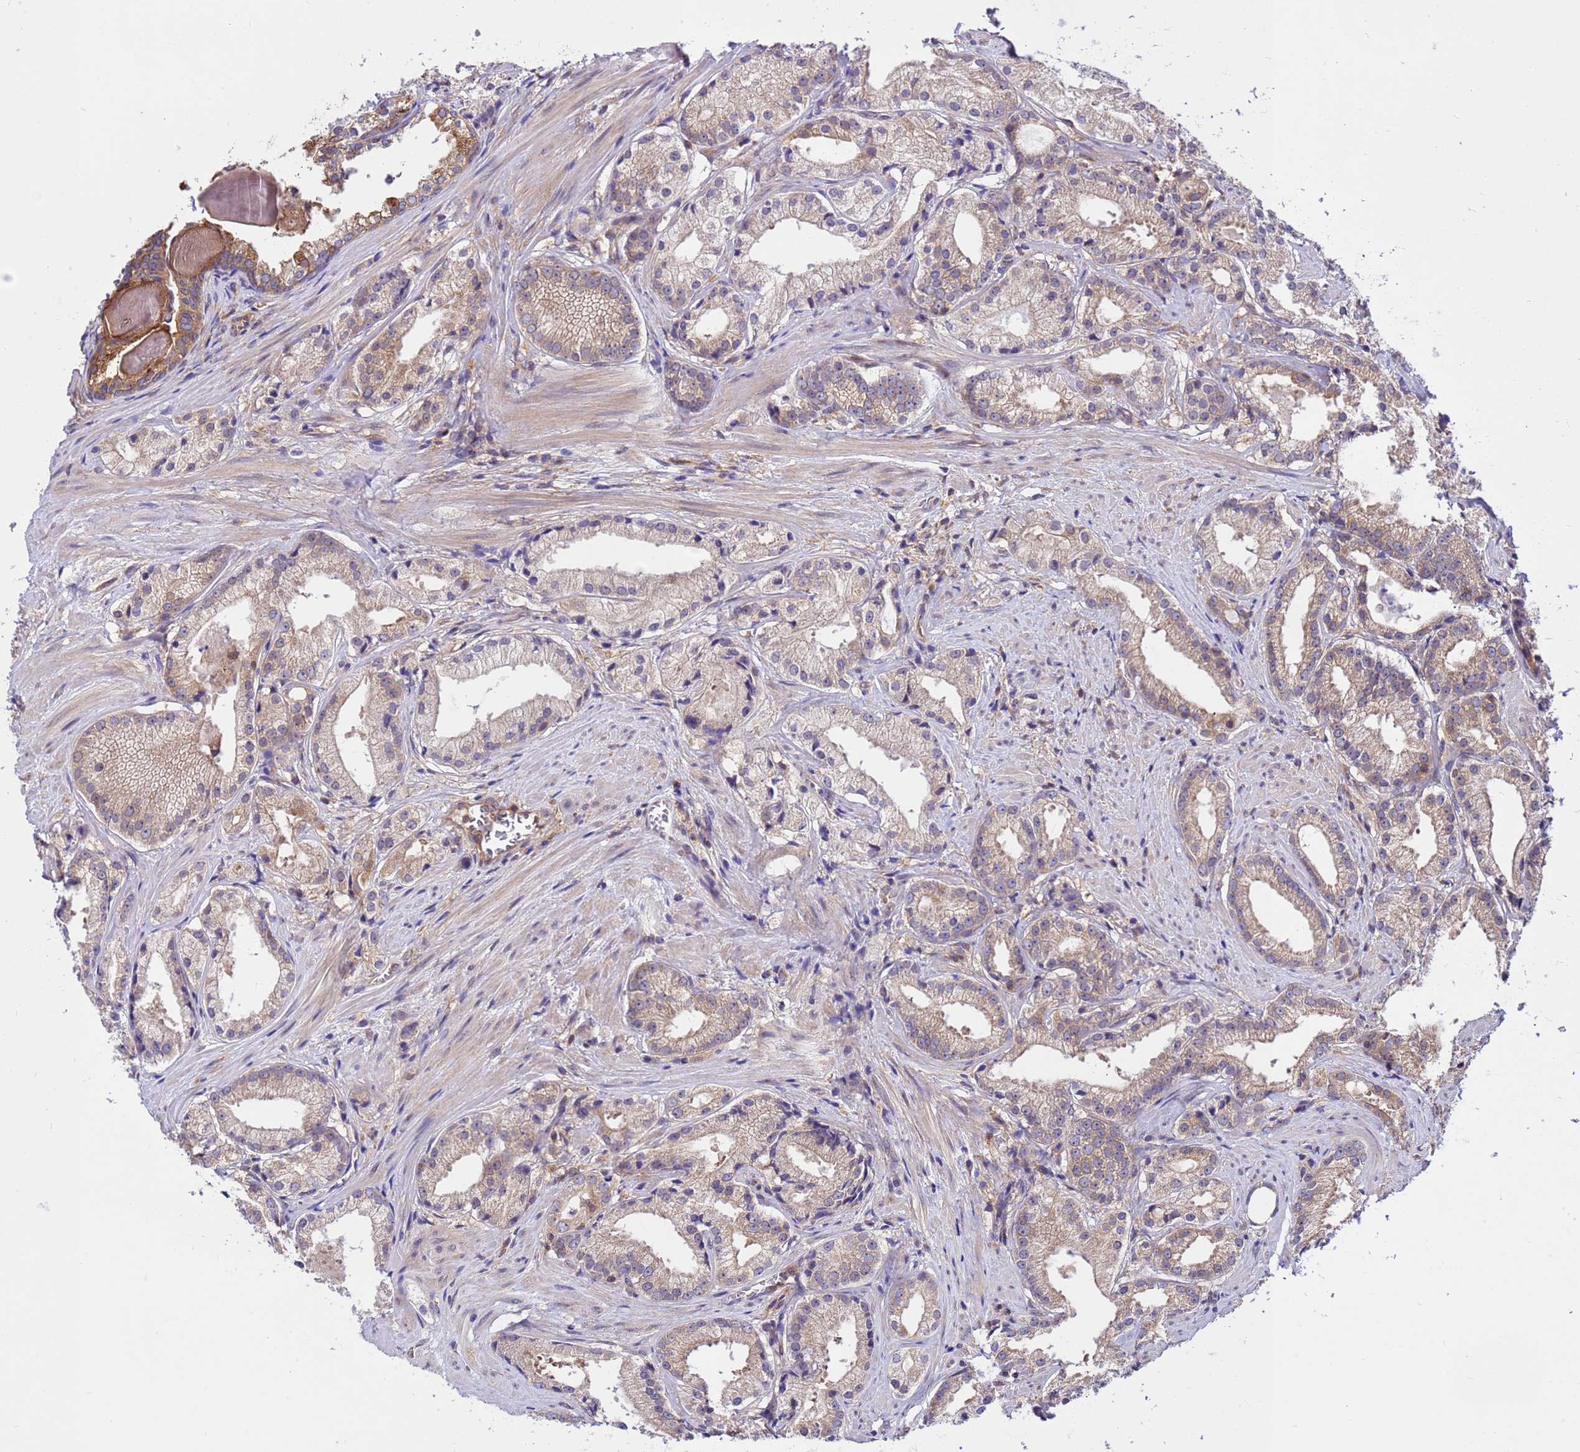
{"staining": {"intensity": "weak", "quantity": "<25%", "location": "cytoplasmic/membranous"}, "tissue": "prostate cancer", "cell_type": "Tumor cells", "image_type": "cancer", "snomed": [{"axis": "morphology", "description": "Adenocarcinoma, Low grade"}, {"axis": "topography", "description": "Prostate"}], "caption": "This is a micrograph of immunohistochemistry (IHC) staining of prostate cancer (low-grade adenocarcinoma), which shows no positivity in tumor cells.", "gene": "GET3", "patient": {"sex": "male", "age": 57}}